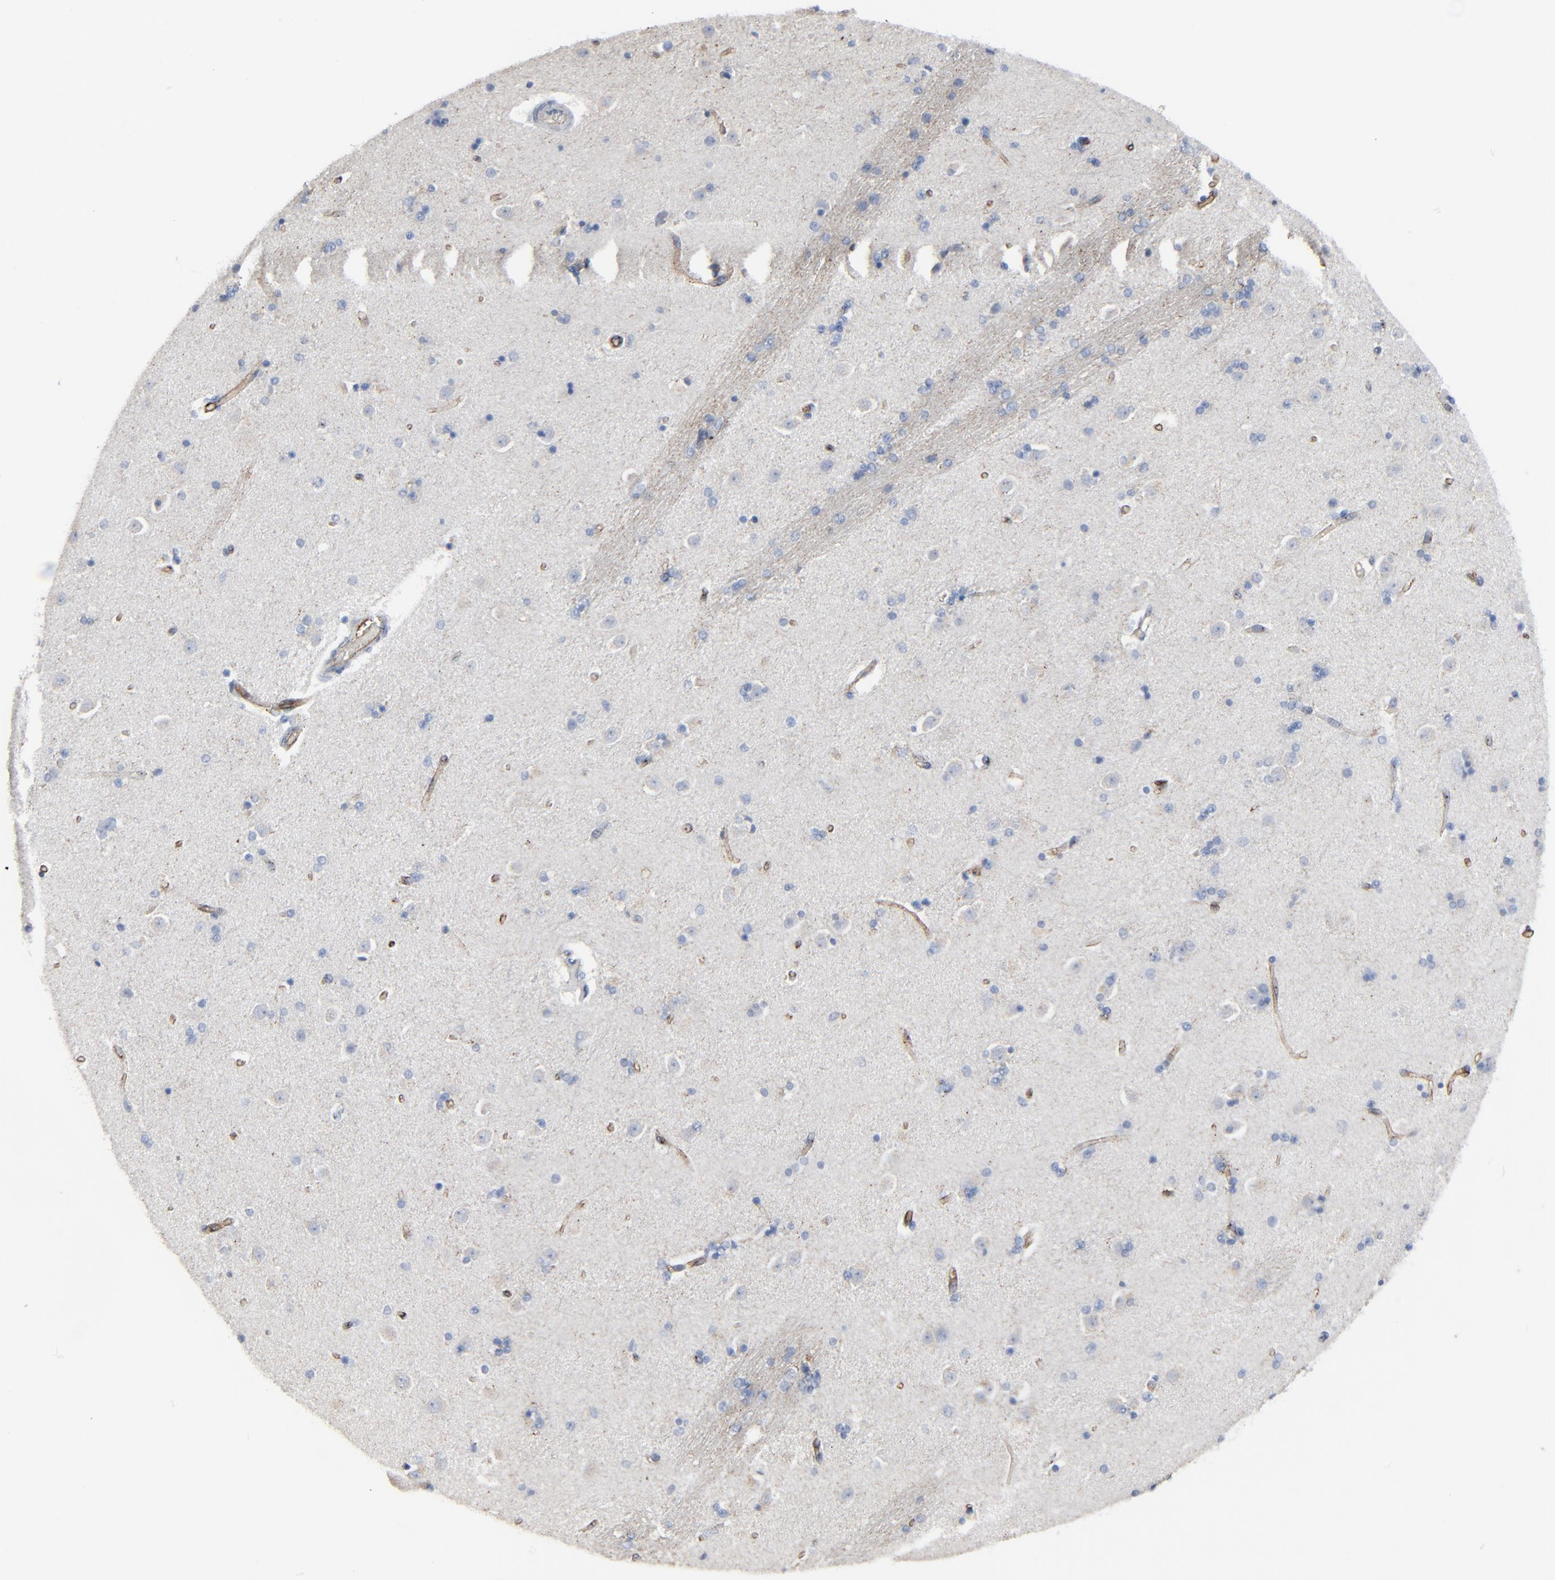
{"staining": {"intensity": "negative", "quantity": "none", "location": "none"}, "tissue": "caudate", "cell_type": "Glial cells", "image_type": "normal", "snomed": [{"axis": "morphology", "description": "Normal tissue, NOS"}, {"axis": "topography", "description": "Lateral ventricle wall"}], "caption": "Immunohistochemistry (IHC) of normal human caudate reveals no staining in glial cells.", "gene": "BIRC3", "patient": {"sex": "female", "age": 54}}